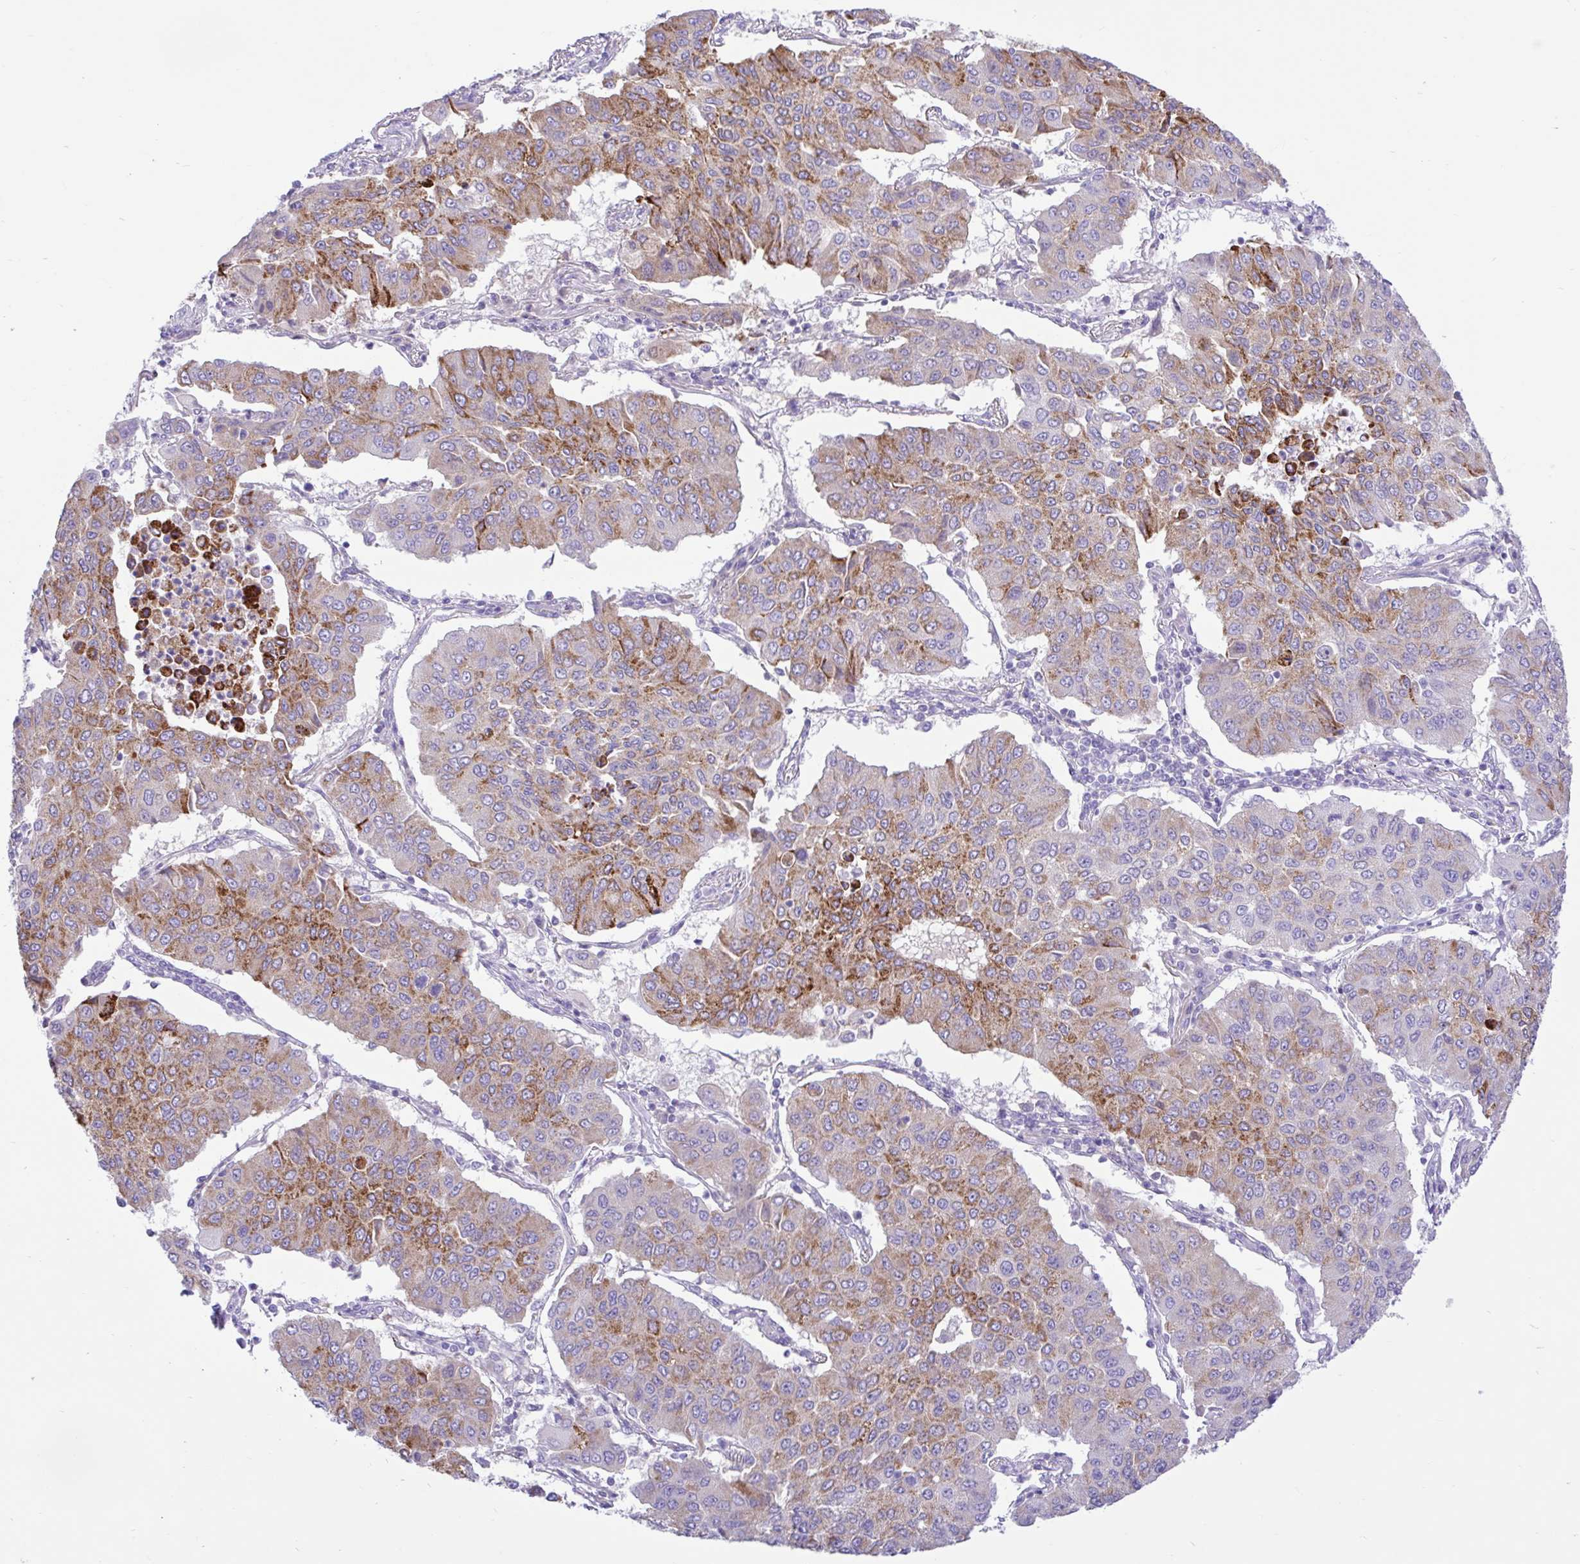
{"staining": {"intensity": "moderate", "quantity": "25%-75%", "location": "cytoplasmic/membranous"}, "tissue": "lung cancer", "cell_type": "Tumor cells", "image_type": "cancer", "snomed": [{"axis": "morphology", "description": "Squamous cell carcinoma, NOS"}, {"axis": "topography", "description": "Lung"}], "caption": "This image reveals immunohistochemistry (IHC) staining of human lung cancer, with medium moderate cytoplasmic/membranous positivity in approximately 25%-75% of tumor cells.", "gene": "ZNF101", "patient": {"sex": "male", "age": 74}}